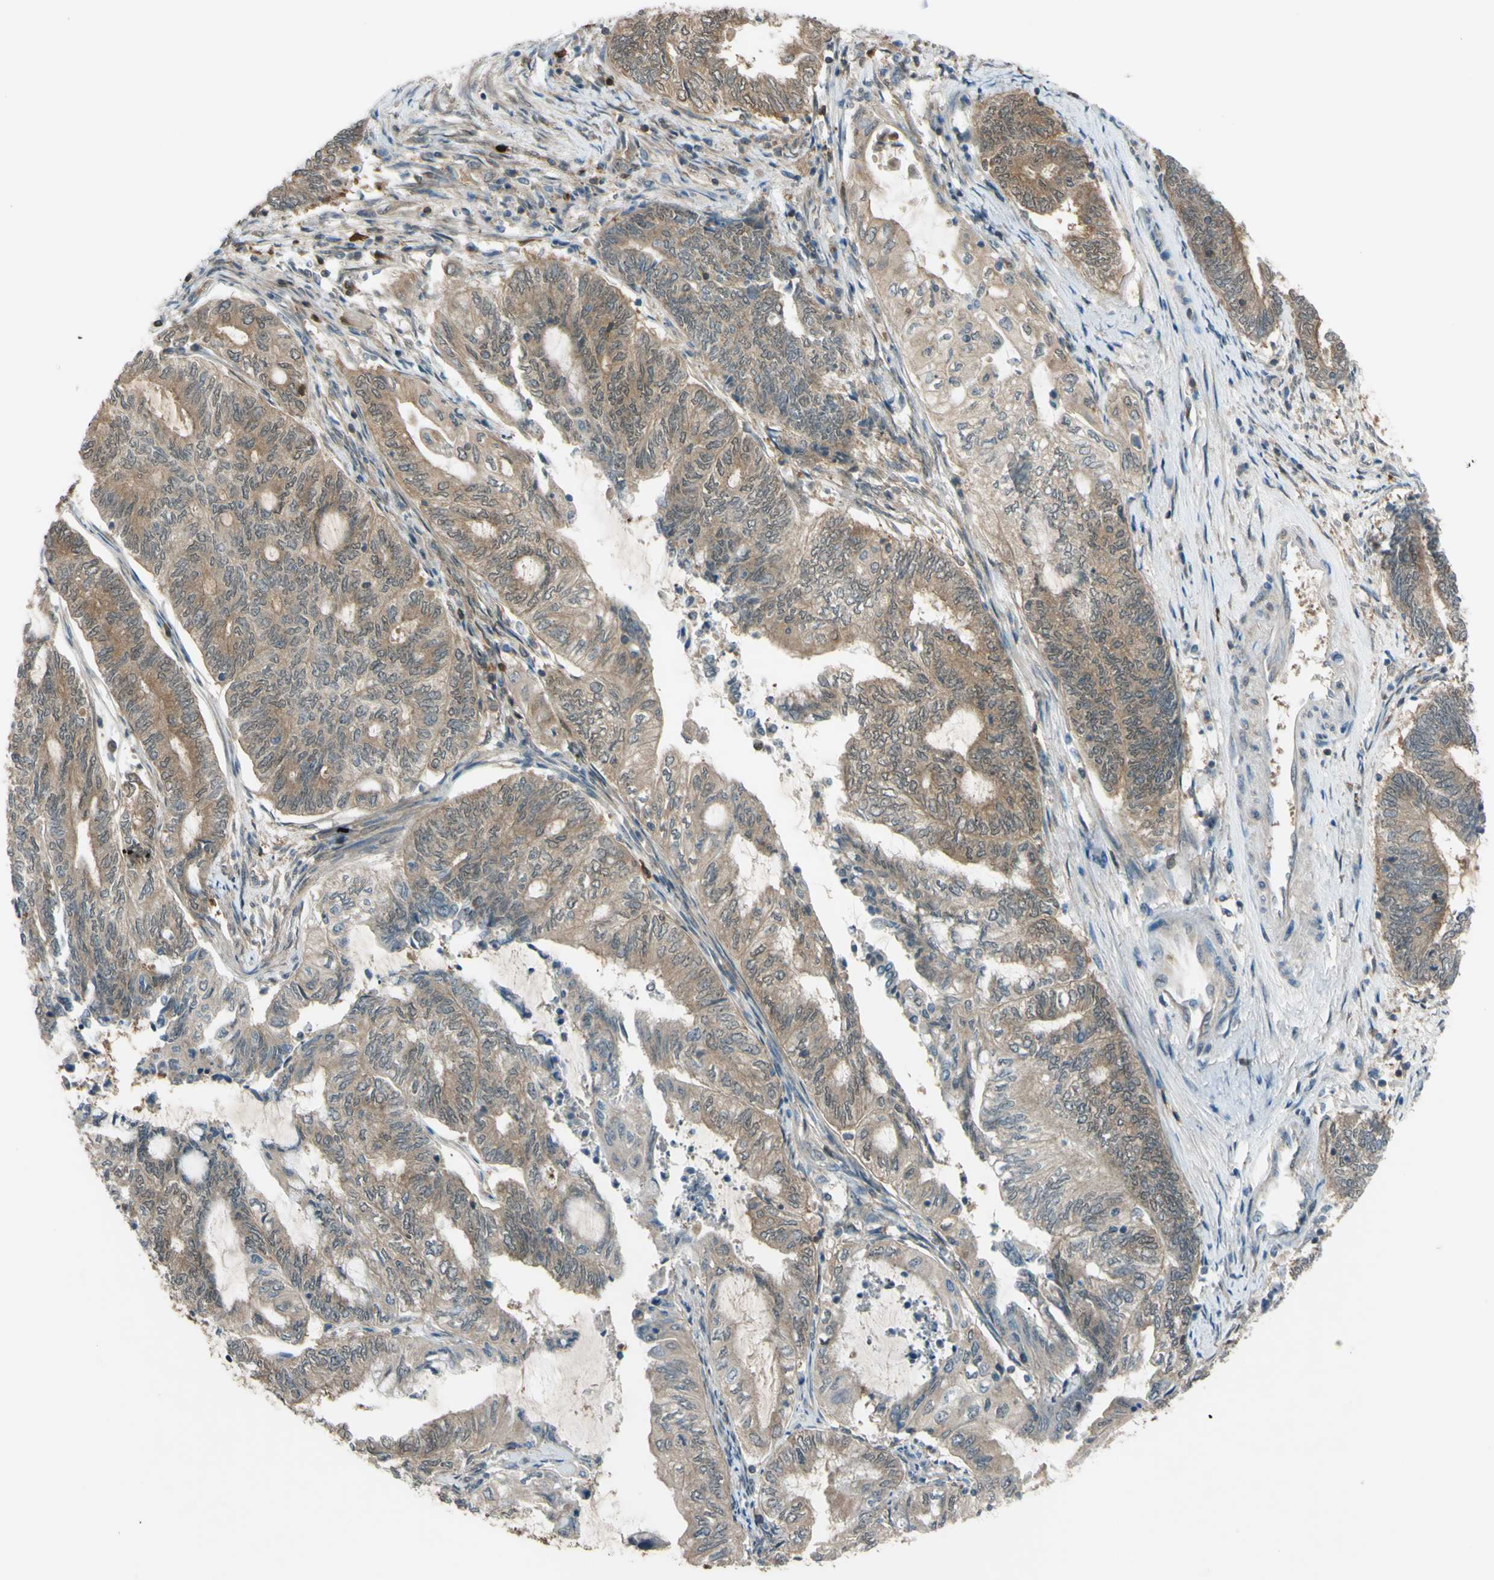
{"staining": {"intensity": "moderate", "quantity": "25%-75%", "location": "cytoplasmic/membranous"}, "tissue": "endometrial cancer", "cell_type": "Tumor cells", "image_type": "cancer", "snomed": [{"axis": "morphology", "description": "Adenocarcinoma, NOS"}, {"axis": "topography", "description": "Uterus"}, {"axis": "topography", "description": "Endometrium"}], "caption": "This is a histology image of immunohistochemistry staining of endometrial cancer (adenocarcinoma), which shows moderate staining in the cytoplasmic/membranous of tumor cells.", "gene": "YWHAQ", "patient": {"sex": "female", "age": 70}}